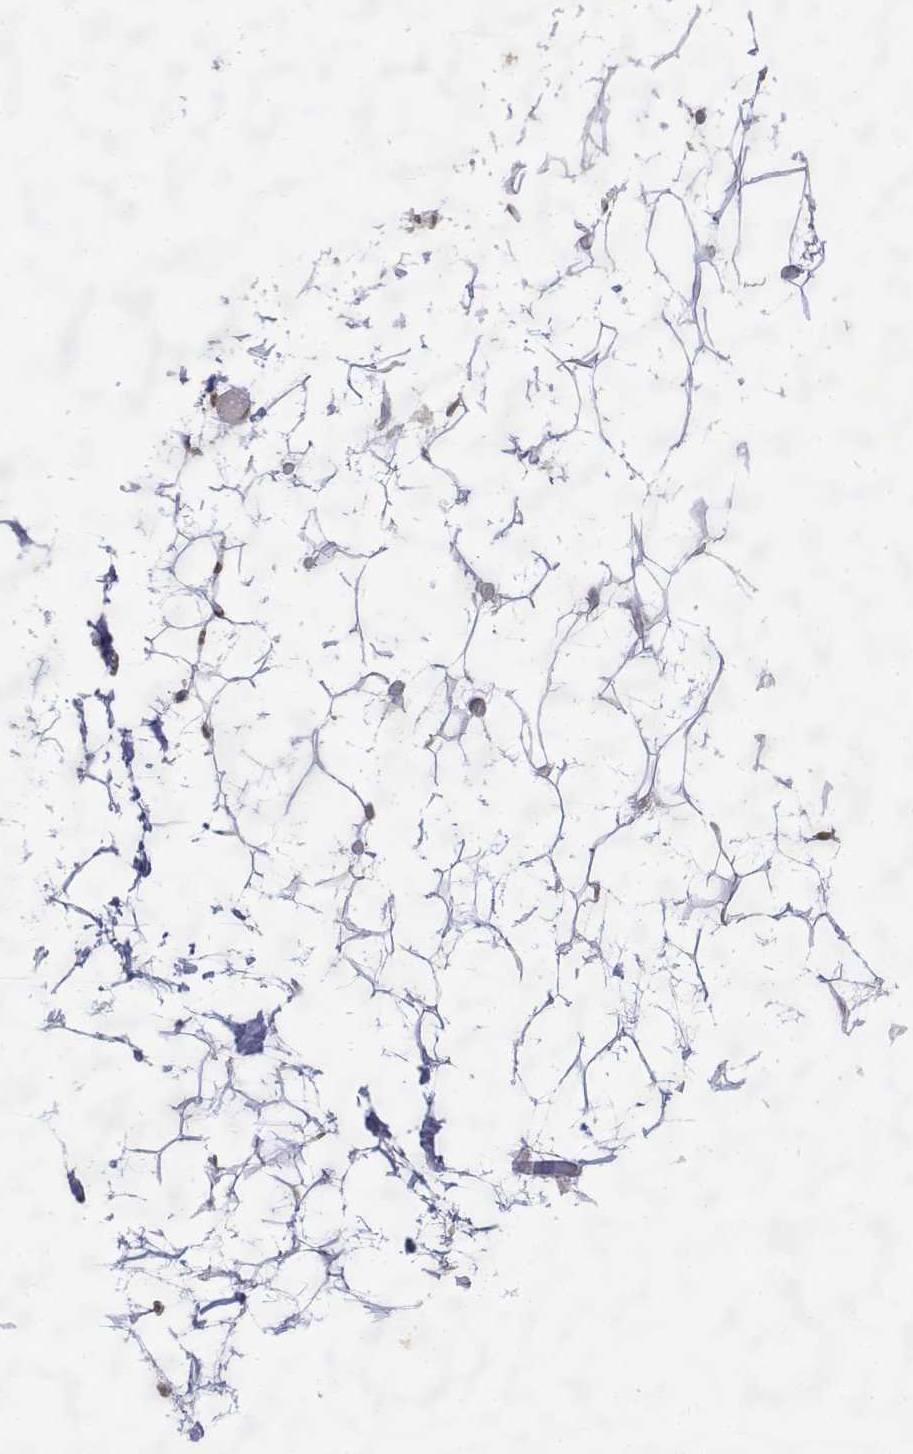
{"staining": {"intensity": "moderate", "quantity": ">75%", "location": "nuclear"}, "tissue": "adipose tissue", "cell_type": "Adipocytes", "image_type": "normal", "snomed": [{"axis": "morphology", "description": "Normal tissue, NOS"}, {"axis": "topography", "description": "Anal"}, {"axis": "topography", "description": "Peripheral nerve tissue"}], "caption": "Immunohistochemical staining of benign adipose tissue reveals medium levels of moderate nuclear positivity in approximately >75% of adipocytes.", "gene": "TPI1", "patient": {"sex": "male", "age": 78}}